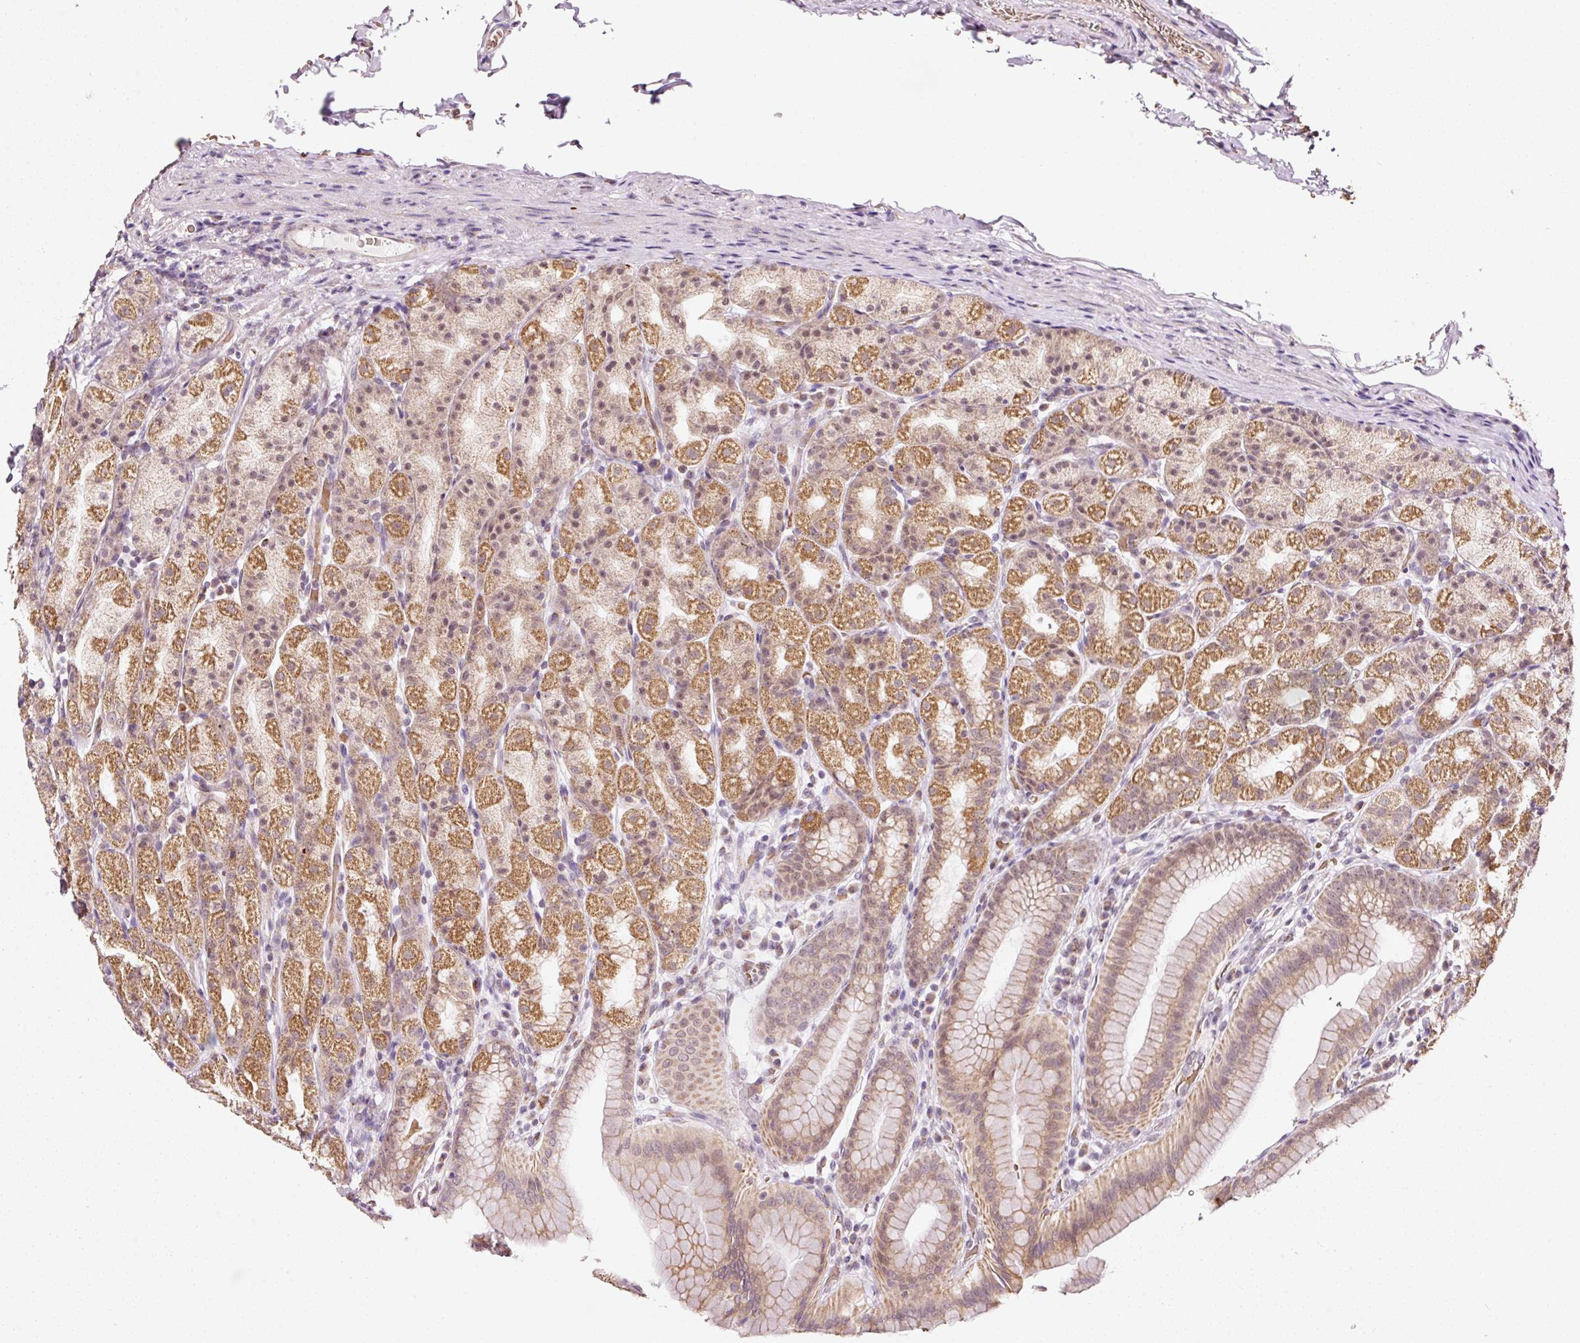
{"staining": {"intensity": "moderate", "quantity": "25%-75%", "location": "cytoplasmic/membranous,nuclear"}, "tissue": "stomach", "cell_type": "Glandular cells", "image_type": "normal", "snomed": [{"axis": "morphology", "description": "Normal tissue, NOS"}, {"axis": "topography", "description": "Stomach, upper"}, {"axis": "topography", "description": "Stomach"}], "caption": "Immunohistochemical staining of benign stomach exhibits medium levels of moderate cytoplasmic/membranous,nuclear staining in about 25%-75% of glandular cells. (DAB IHC with brightfield microscopy, high magnification).", "gene": "ZNF460", "patient": {"sex": "male", "age": 68}}